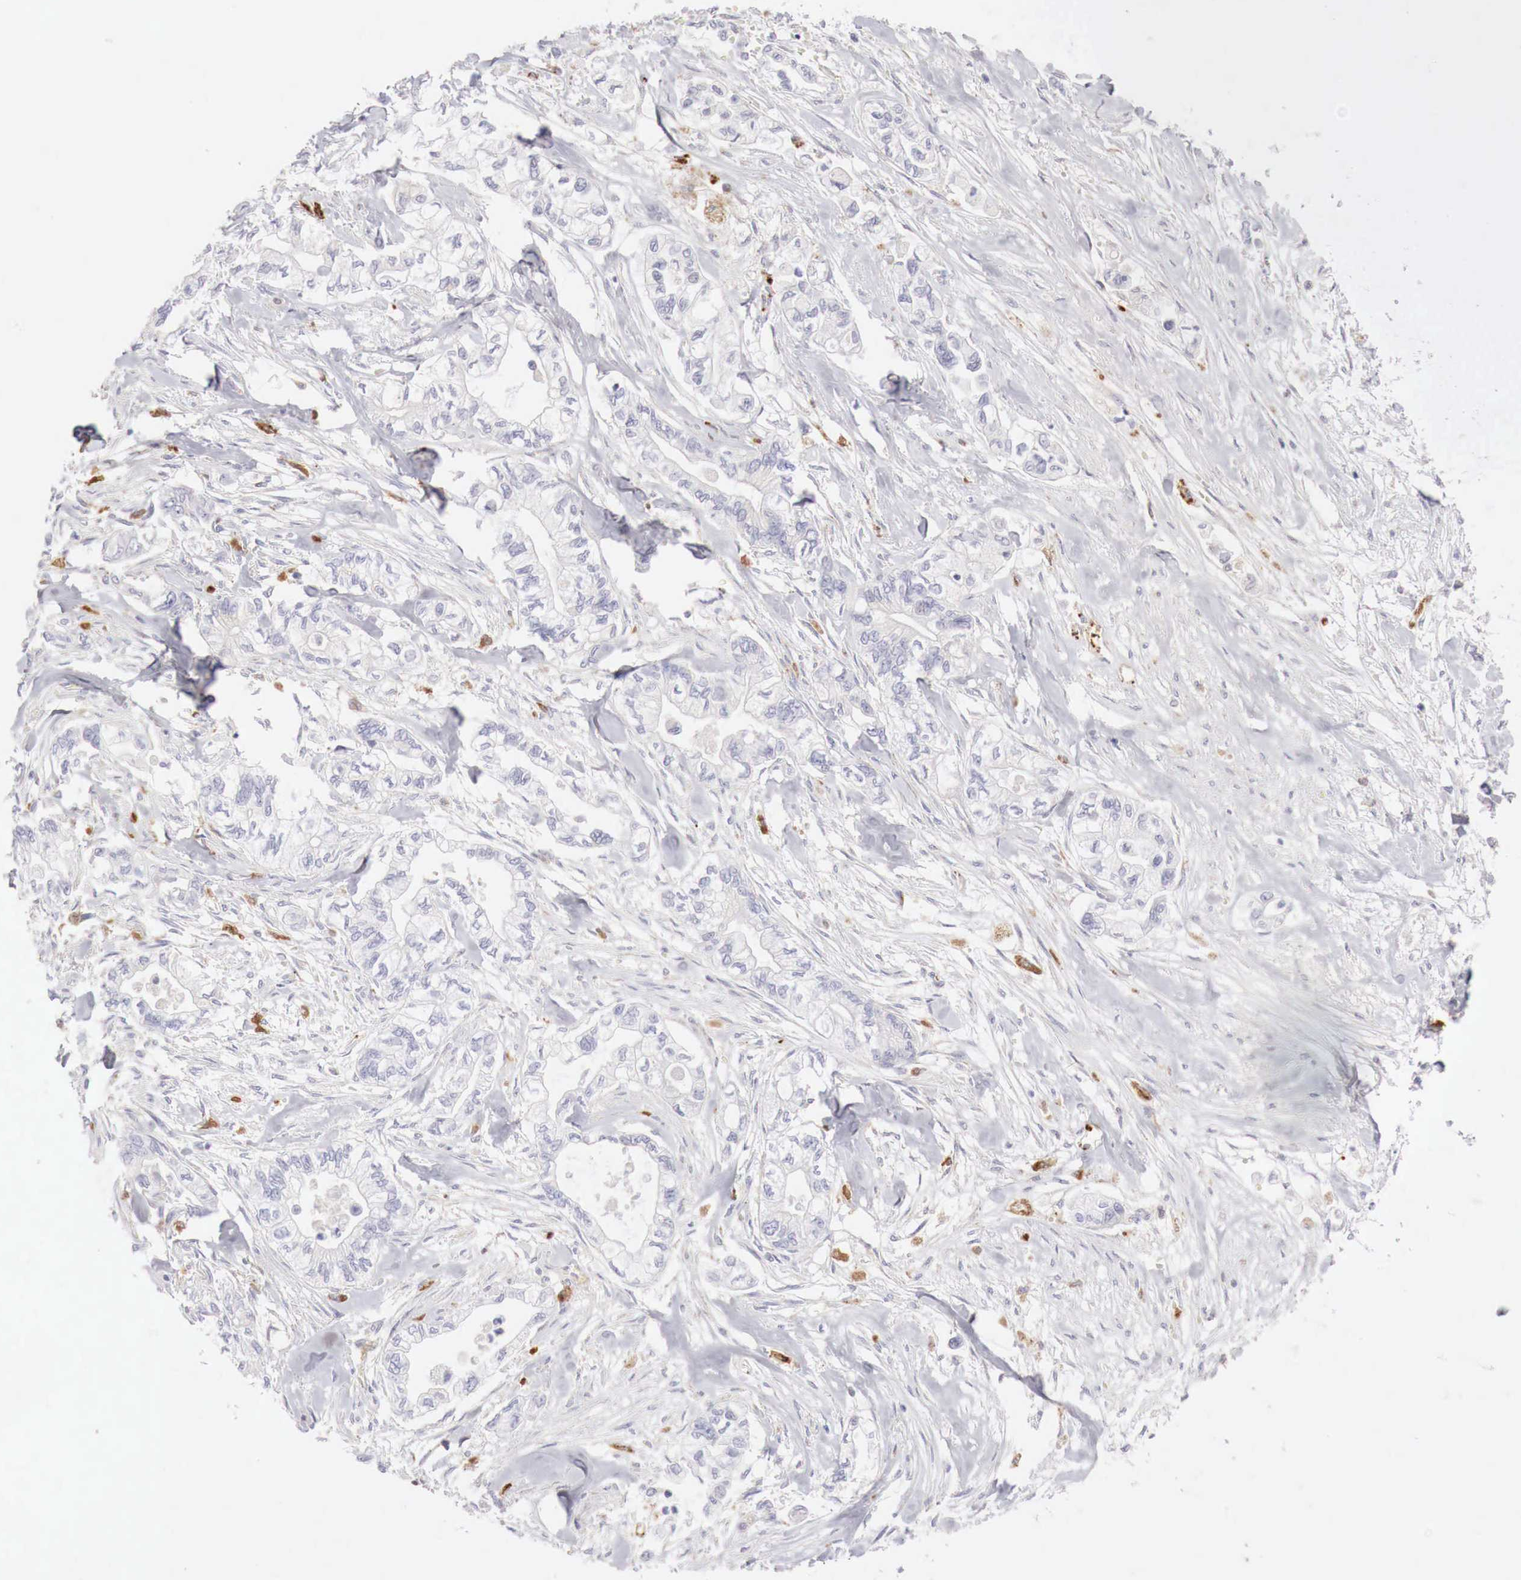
{"staining": {"intensity": "weak", "quantity": "<25%", "location": "cytoplasmic/membranous"}, "tissue": "pancreatic cancer", "cell_type": "Tumor cells", "image_type": "cancer", "snomed": [{"axis": "morphology", "description": "Adenocarcinoma, NOS"}, {"axis": "topography", "description": "Pancreas"}], "caption": "Immunohistochemistry (IHC) of human adenocarcinoma (pancreatic) shows no staining in tumor cells.", "gene": "GLA", "patient": {"sex": "male", "age": 79}}